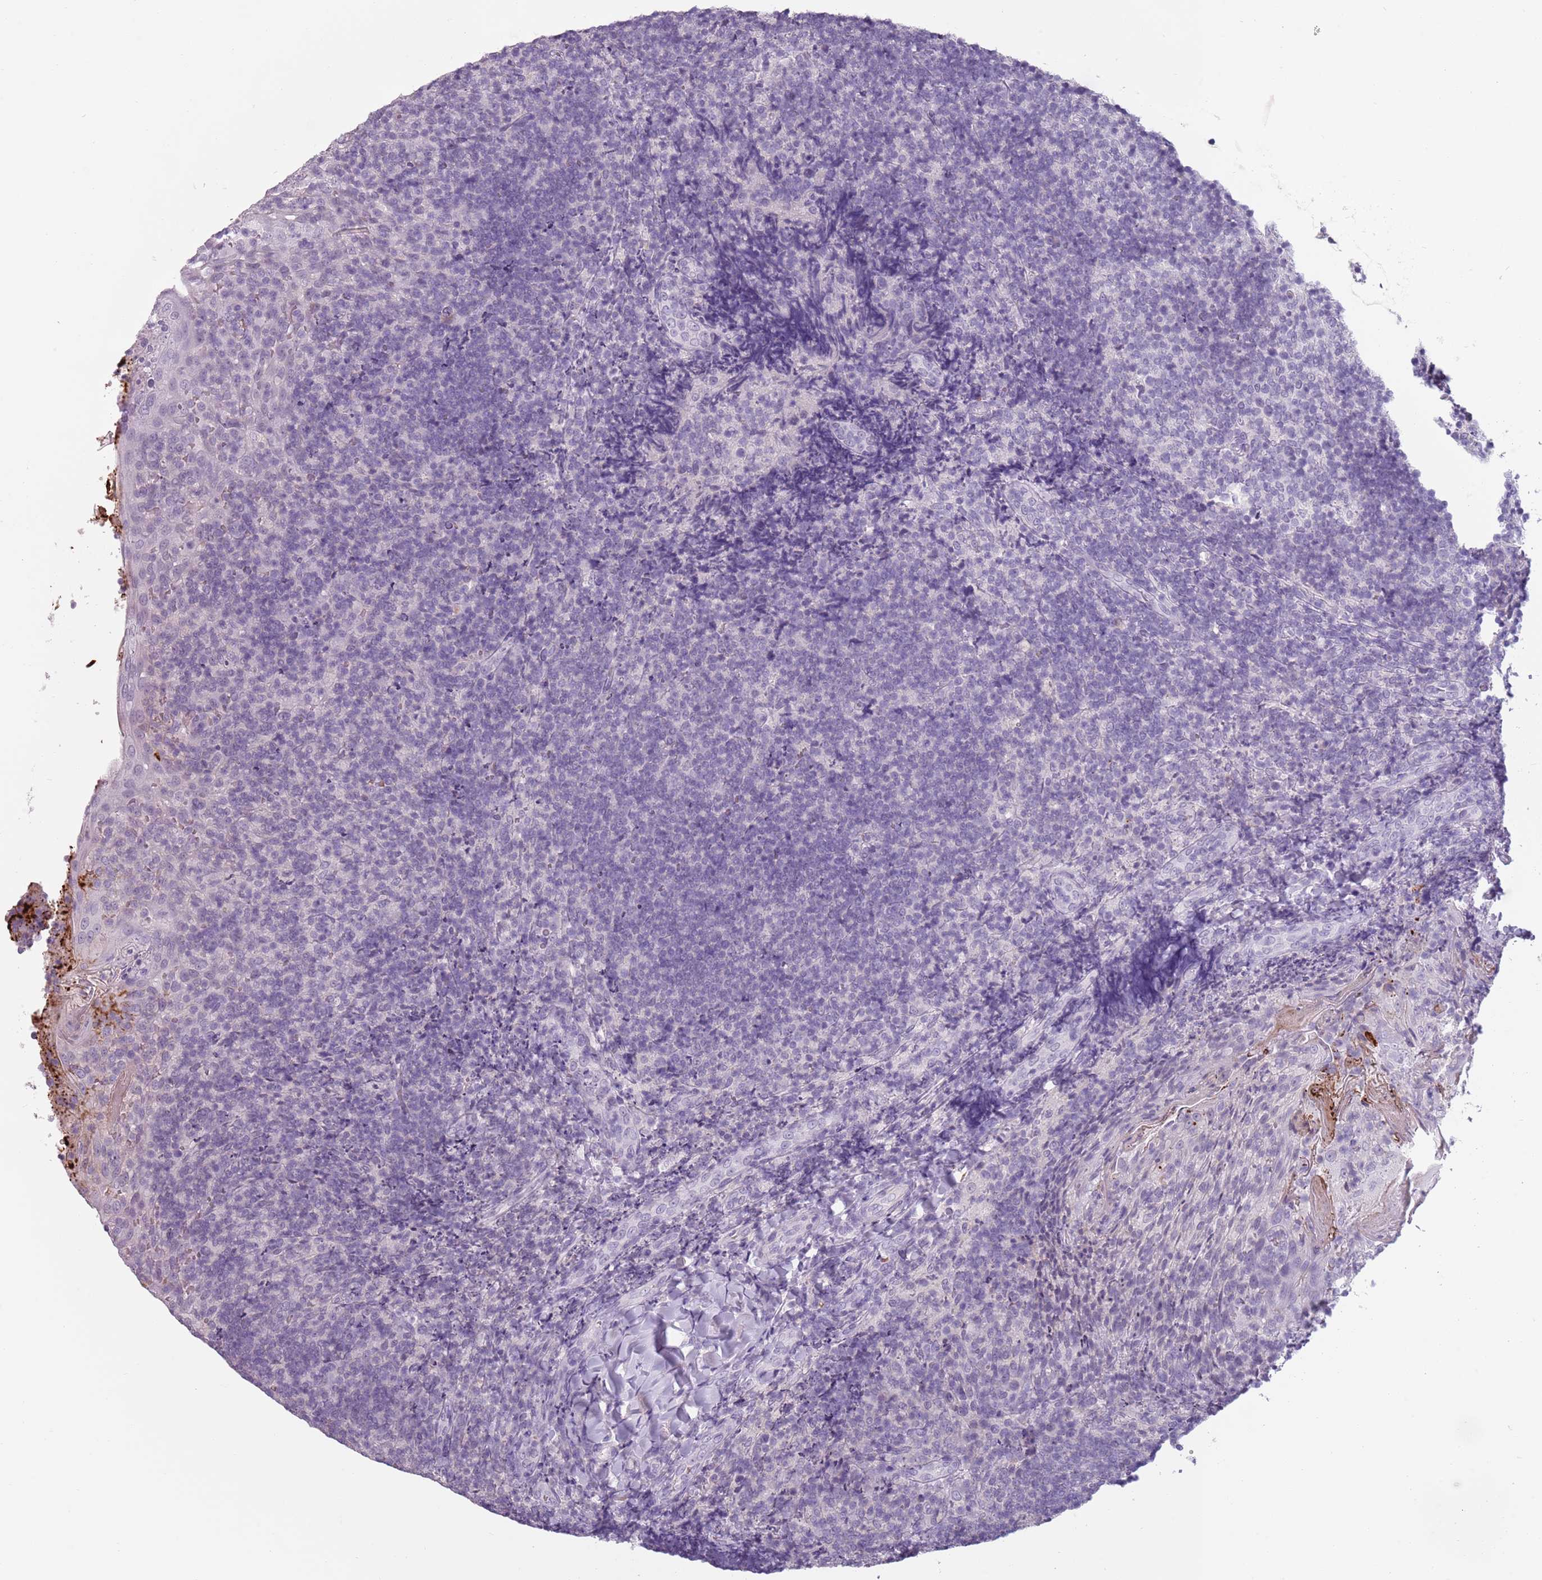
{"staining": {"intensity": "negative", "quantity": "none", "location": "none"}, "tissue": "tonsil", "cell_type": "Germinal center cells", "image_type": "normal", "snomed": [{"axis": "morphology", "description": "Normal tissue, NOS"}, {"axis": "topography", "description": "Tonsil"}], "caption": "DAB immunohistochemical staining of normal human tonsil displays no significant positivity in germinal center cells. (DAB (3,3'-diaminobenzidine) IHC visualized using brightfield microscopy, high magnification).", "gene": "PIEZO1", "patient": {"sex": "female", "age": 10}}